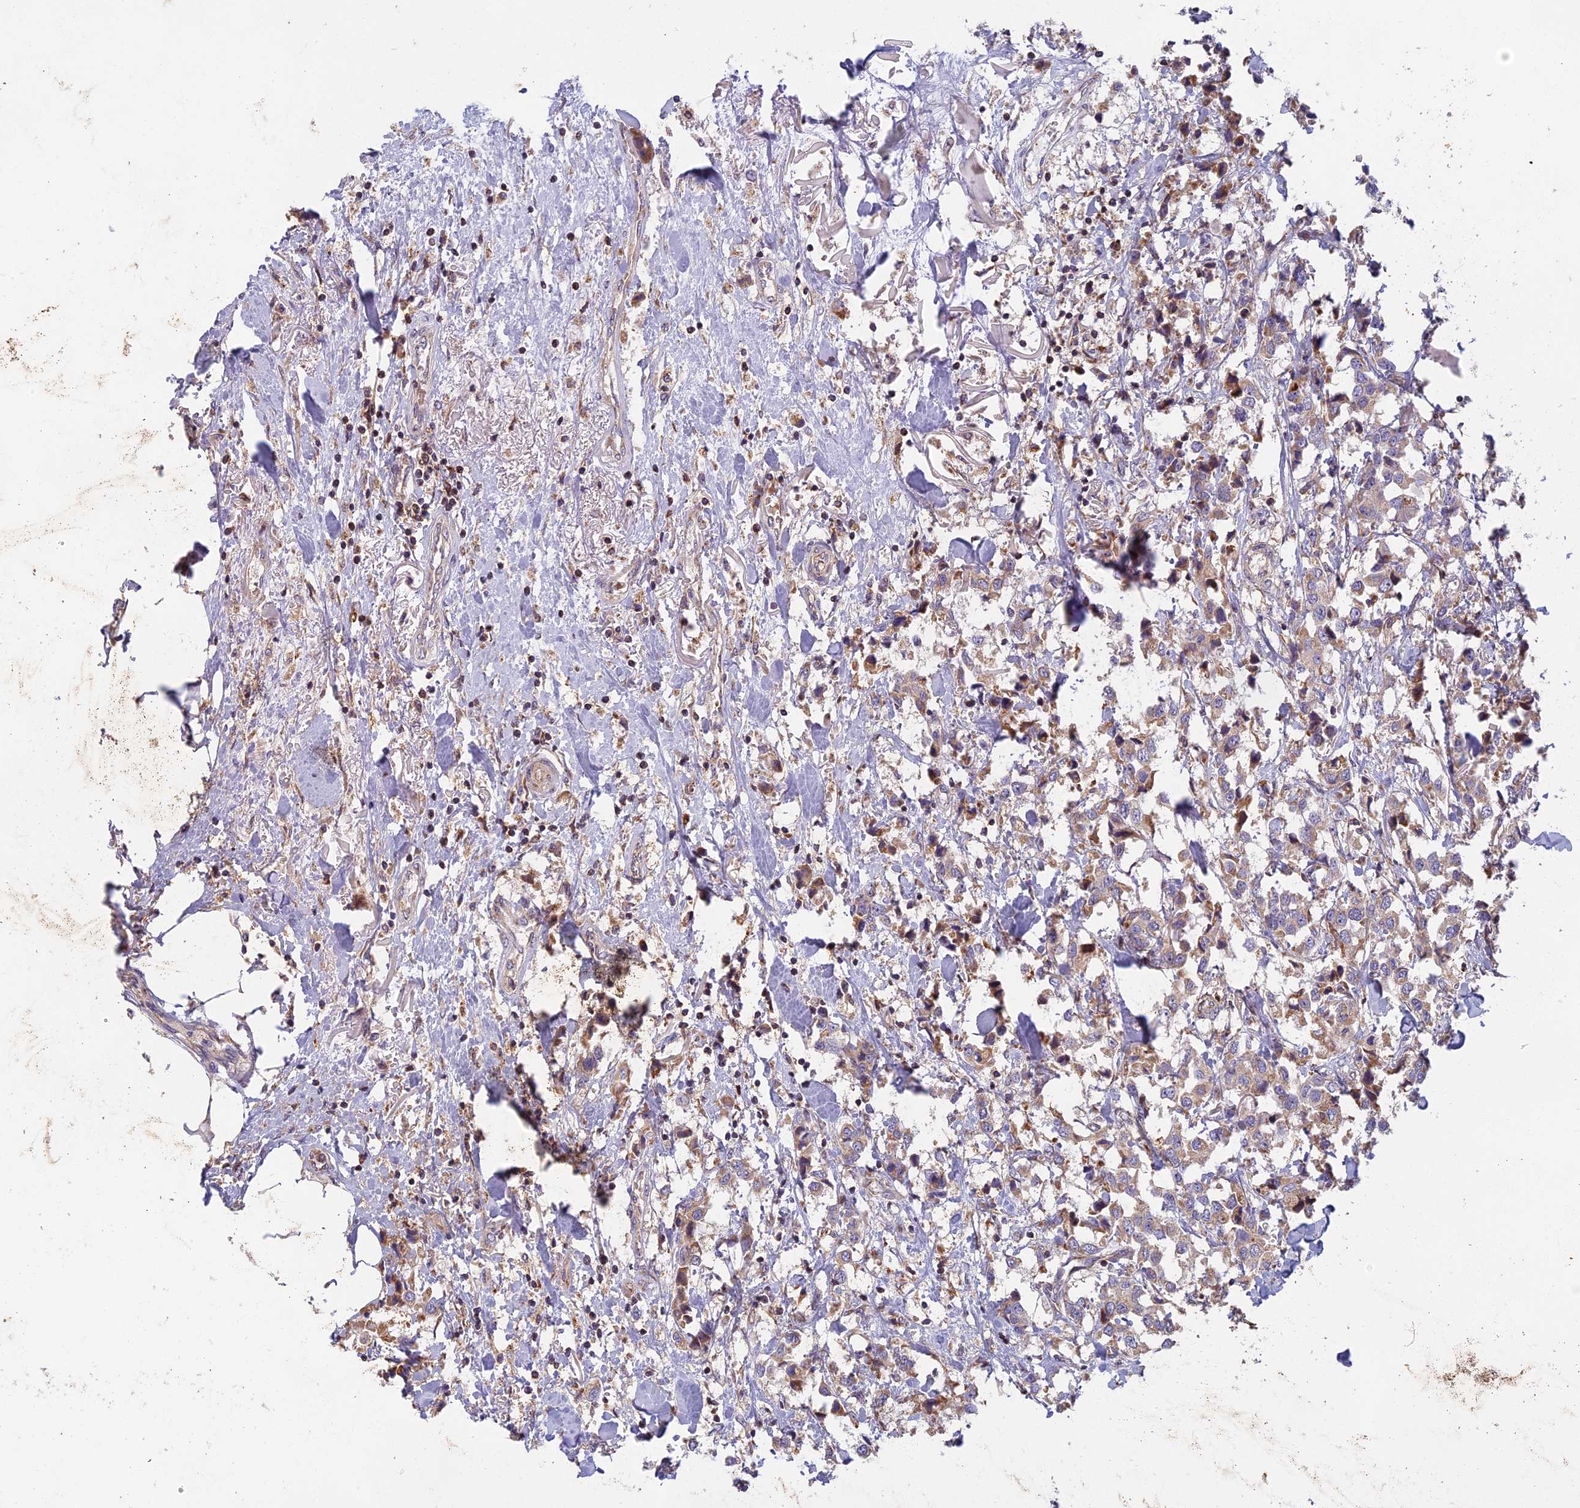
{"staining": {"intensity": "weak", "quantity": "25%-75%", "location": "cytoplasmic/membranous"}, "tissue": "breast cancer", "cell_type": "Tumor cells", "image_type": "cancer", "snomed": [{"axis": "morphology", "description": "Duct carcinoma"}, {"axis": "topography", "description": "Breast"}], "caption": "The immunohistochemical stain labels weak cytoplasmic/membranous positivity in tumor cells of breast cancer tissue. The staining was performed using DAB to visualize the protein expression in brown, while the nuclei were stained in blue with hematoxylin (Magnification: 20x).", "gene": "EDAR", "patient": {"sex": "female", "age": 80}}